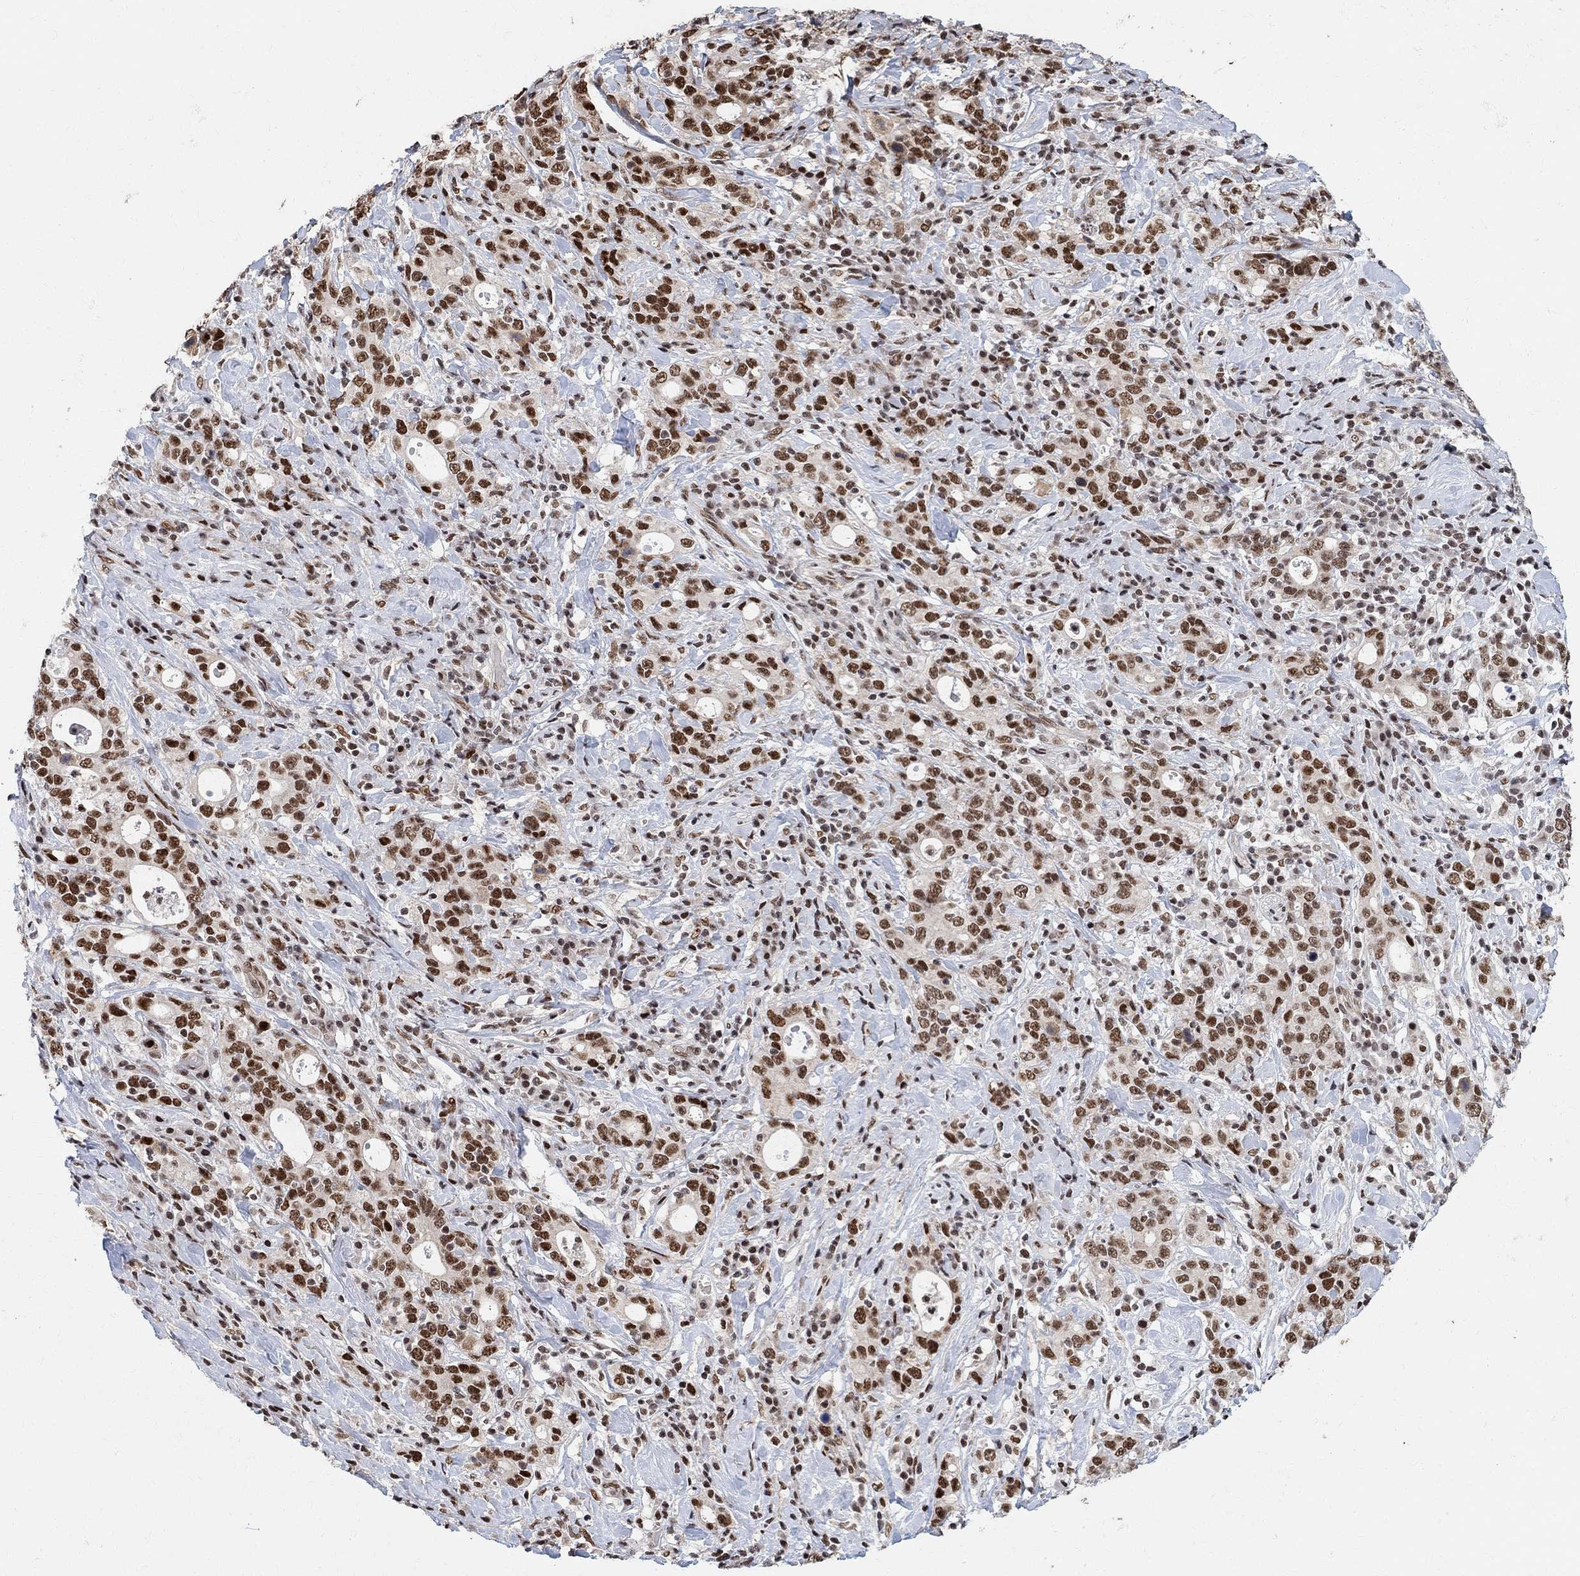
{"staining": {"intensity": "strong", "quantity": "25%-75%", "location": "nuclear"}, "tissue": "stomach cancer", "cell_type": "Tumor cells", "image_type": "cancer", "snomed": [{"axis": "morphology", "description": "Adenocarcinoma, NOS"}, {"axis": "topography", "description": "Stomach"}], "caption": "This is an image of IHC staining of stomach adenocarcinoma, which shows strong staining in the nuclear of tumor cells.", "gene": "E4F1", "patient": {"sex": "male", "age": 79}}